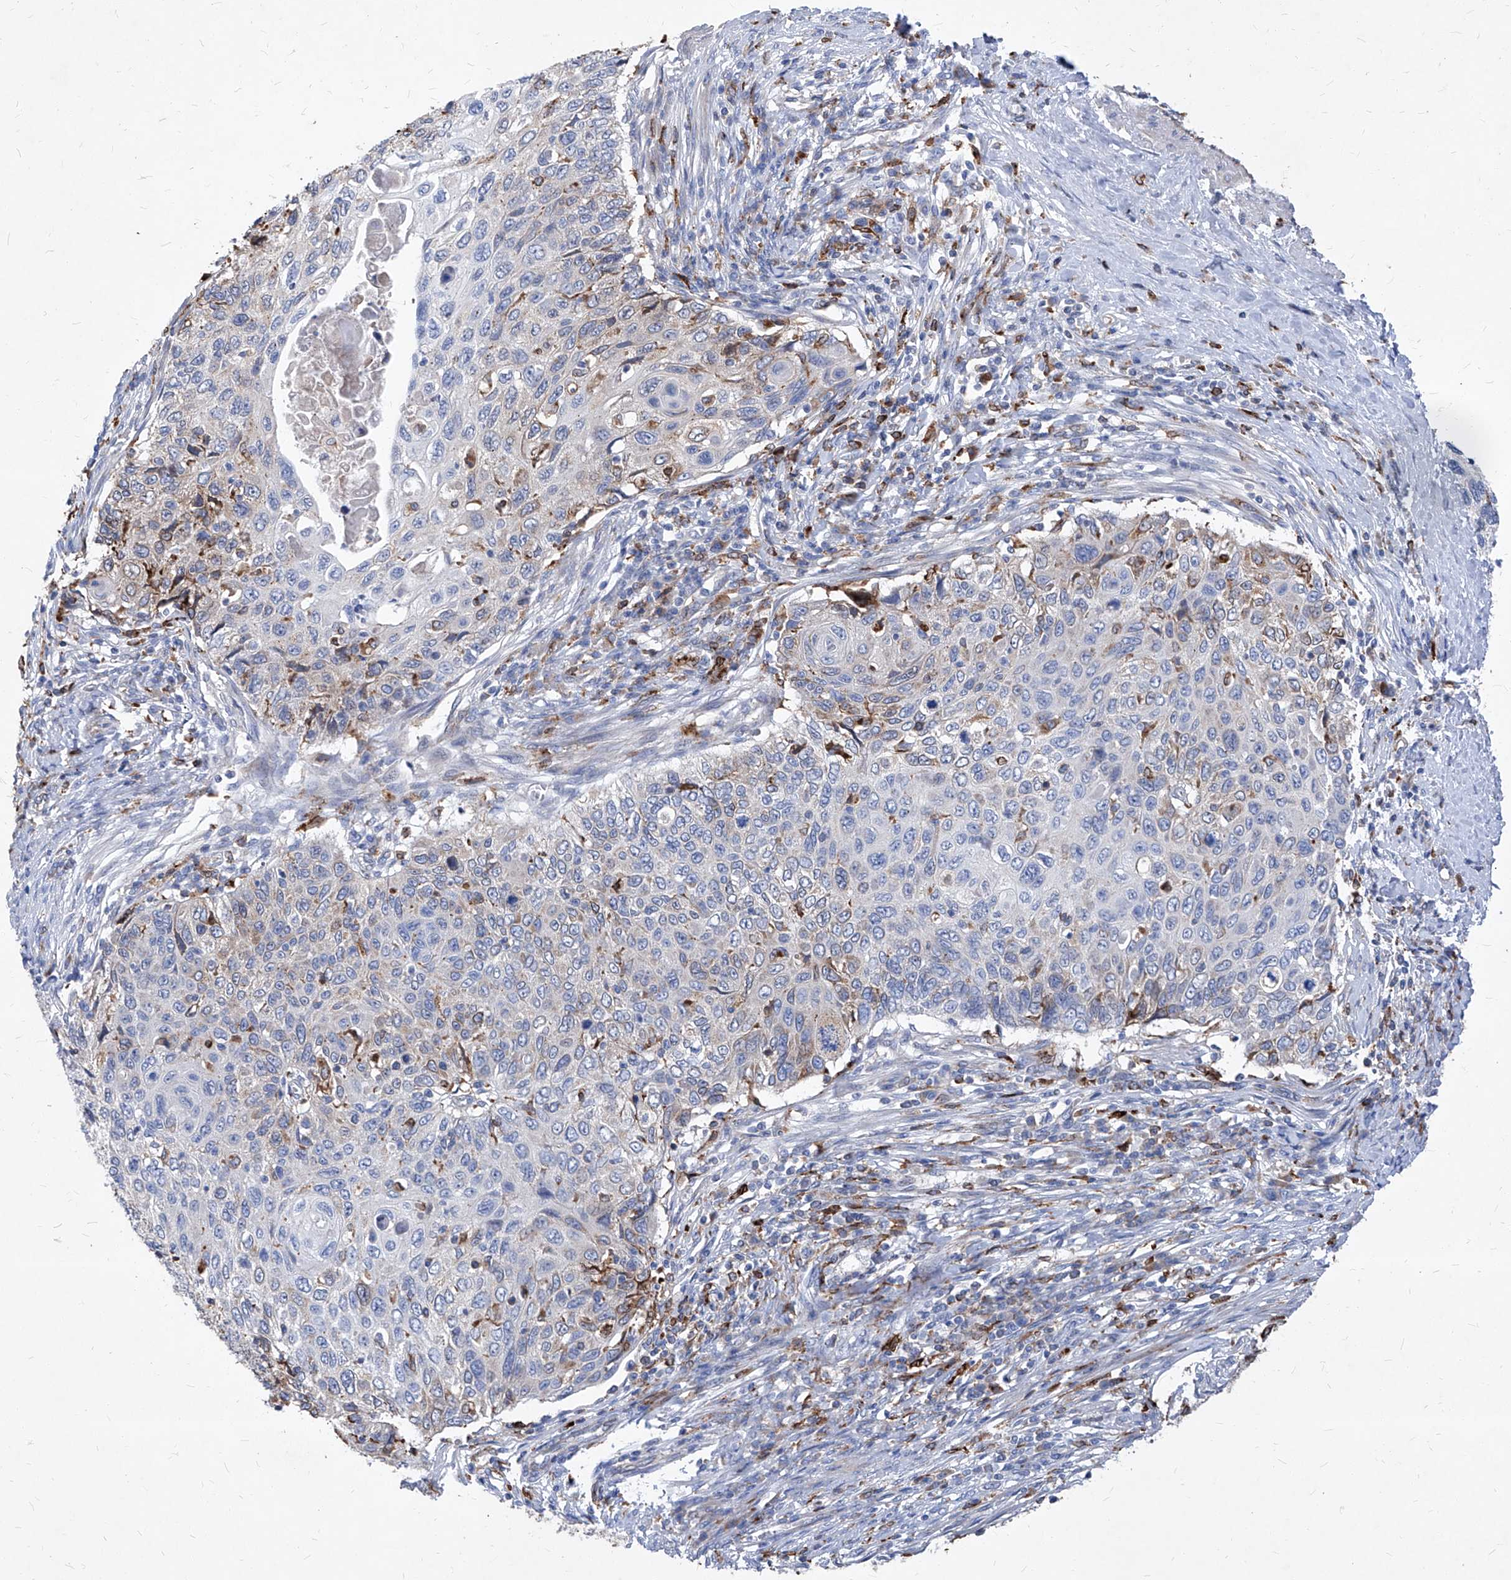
{"staining": {"intensity": "weak", "quantity": "<25%", "location": "cytoplasmic/membranous"}, "tissue": "cervical cancer", "cell_type": "Tumor cells", "image_type": "cancer", "snomed": [{"axis": "morphology", "description": "Squamous cell carcinoma, NOS"}, {"axis": "topography", "description": "Cervix"}], "caption": "Tumor cells are negative for protein expression in human cervical cancer.", "gene": "UBOX5", "patient": {"sex": "female", "age": 70}}